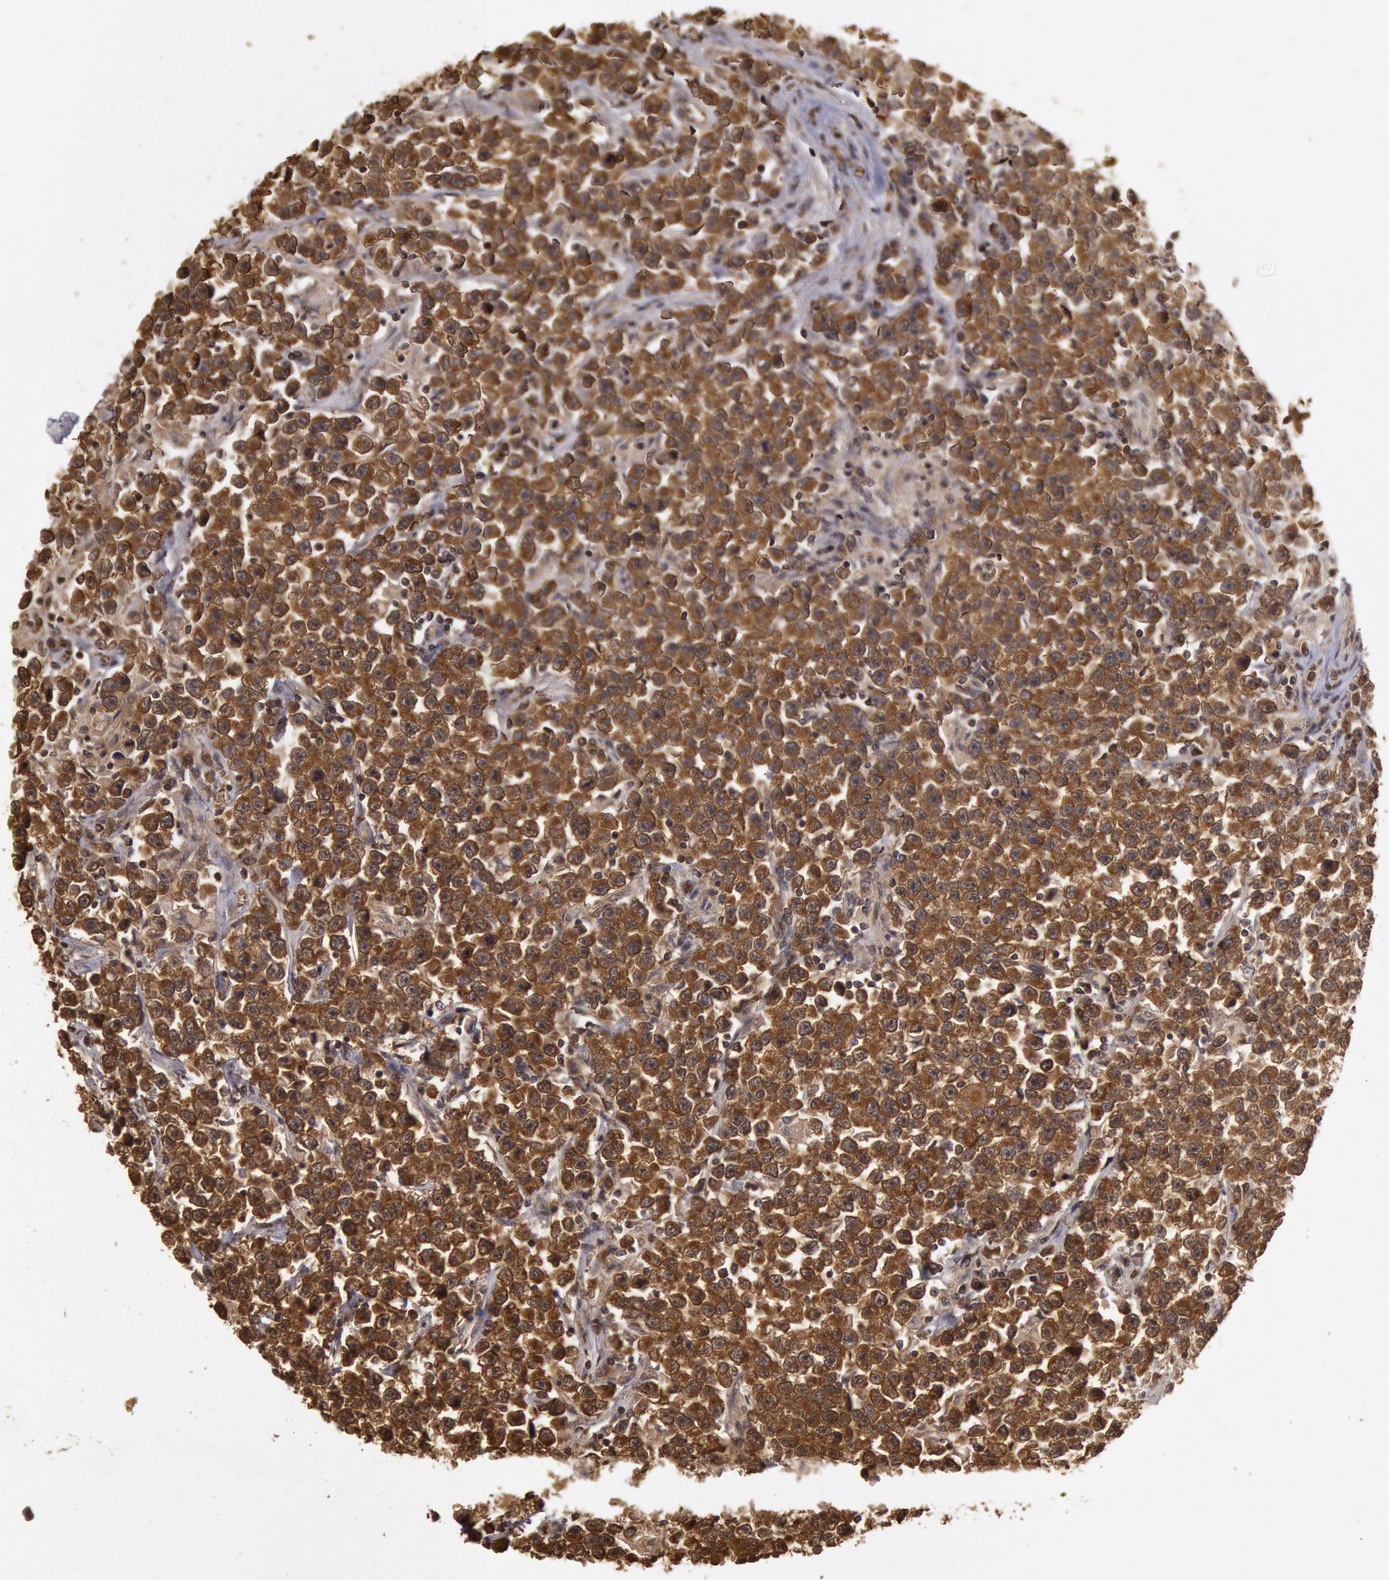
{"staining": {"intensity": "strong", "quantity": ">75%", "location": "cytoplasmic/membranous"}, "tissue": "testis cancer", "cell_type": "Tumor cells", "image_type": "cancer", "snomed": [{"axis": "morphology", "description": "Seminoma, NOS"}, {"axis": "topography", "description": "Testis"}], "caption": "Protein expression analysis of human testis cancer reveals strong cytoplasmic/membranous staining in about >75% of tumor cells.", "gene": "USP14", "patient": {"sex": "male", "age": 33}}